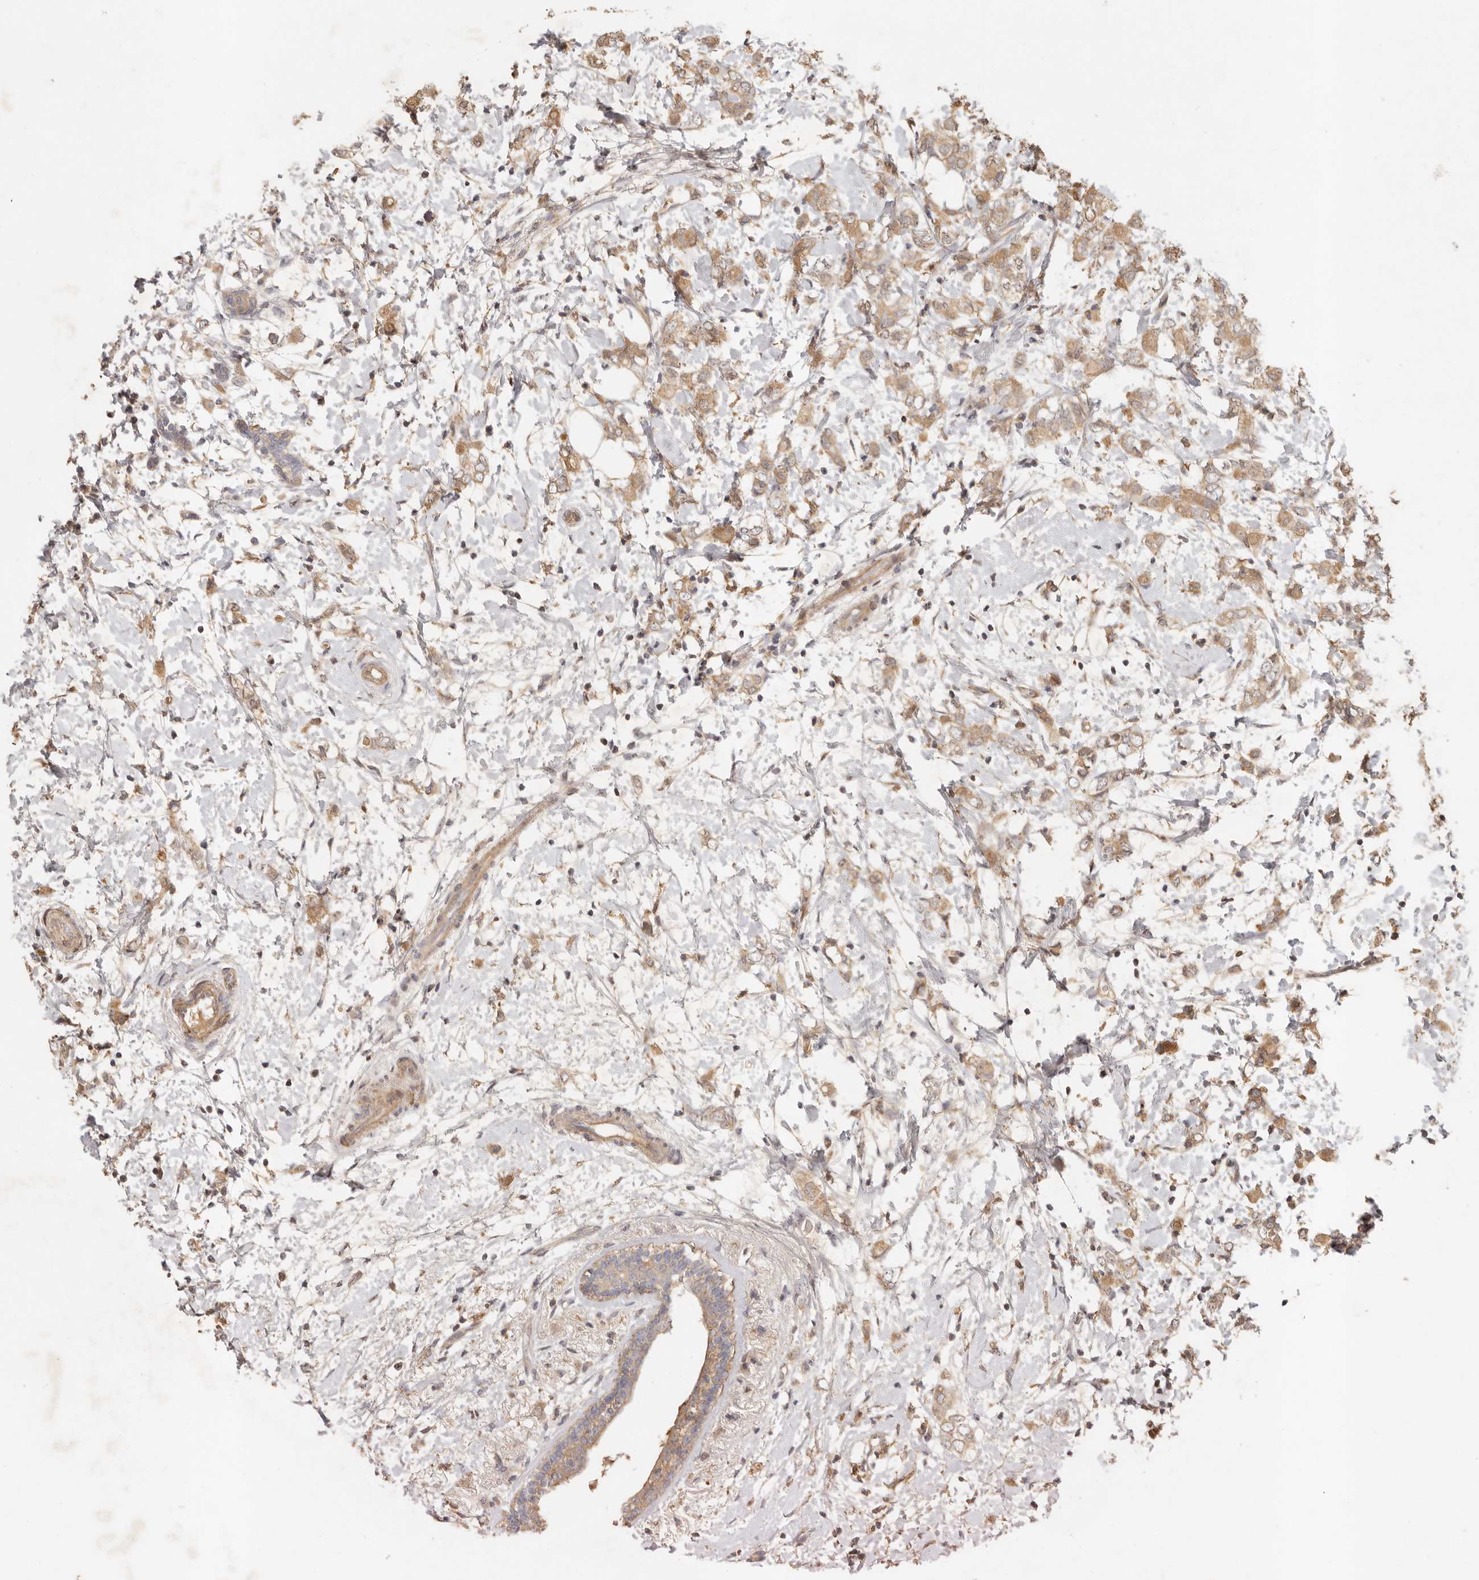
{"staining": {"intensity": "moderate", "quantity": ">75%", "location": "cytoplasmic/membranous"}, "tissue": "breast cancer", "cell_type": "Tumor cells", "image_type": "cancer", "snomed": [{"axis": "morphology", "description": "Normal tissue, NOS"}, {"axis": "morphology", "description": "Lobular carcinoma"}, {"axis": "topography", "description": "Breast"}], "caption": "Immunohistochemistry (IHC) histopathology image of human breast lobular carcinoma stained for a protein (brown), which reveals medium levels of moderate cytoplasmic/membranous expression in approximately >75% of tumor cells.", "gene": "VIPR1", "patient": {"sex": "female", "age": 47}}